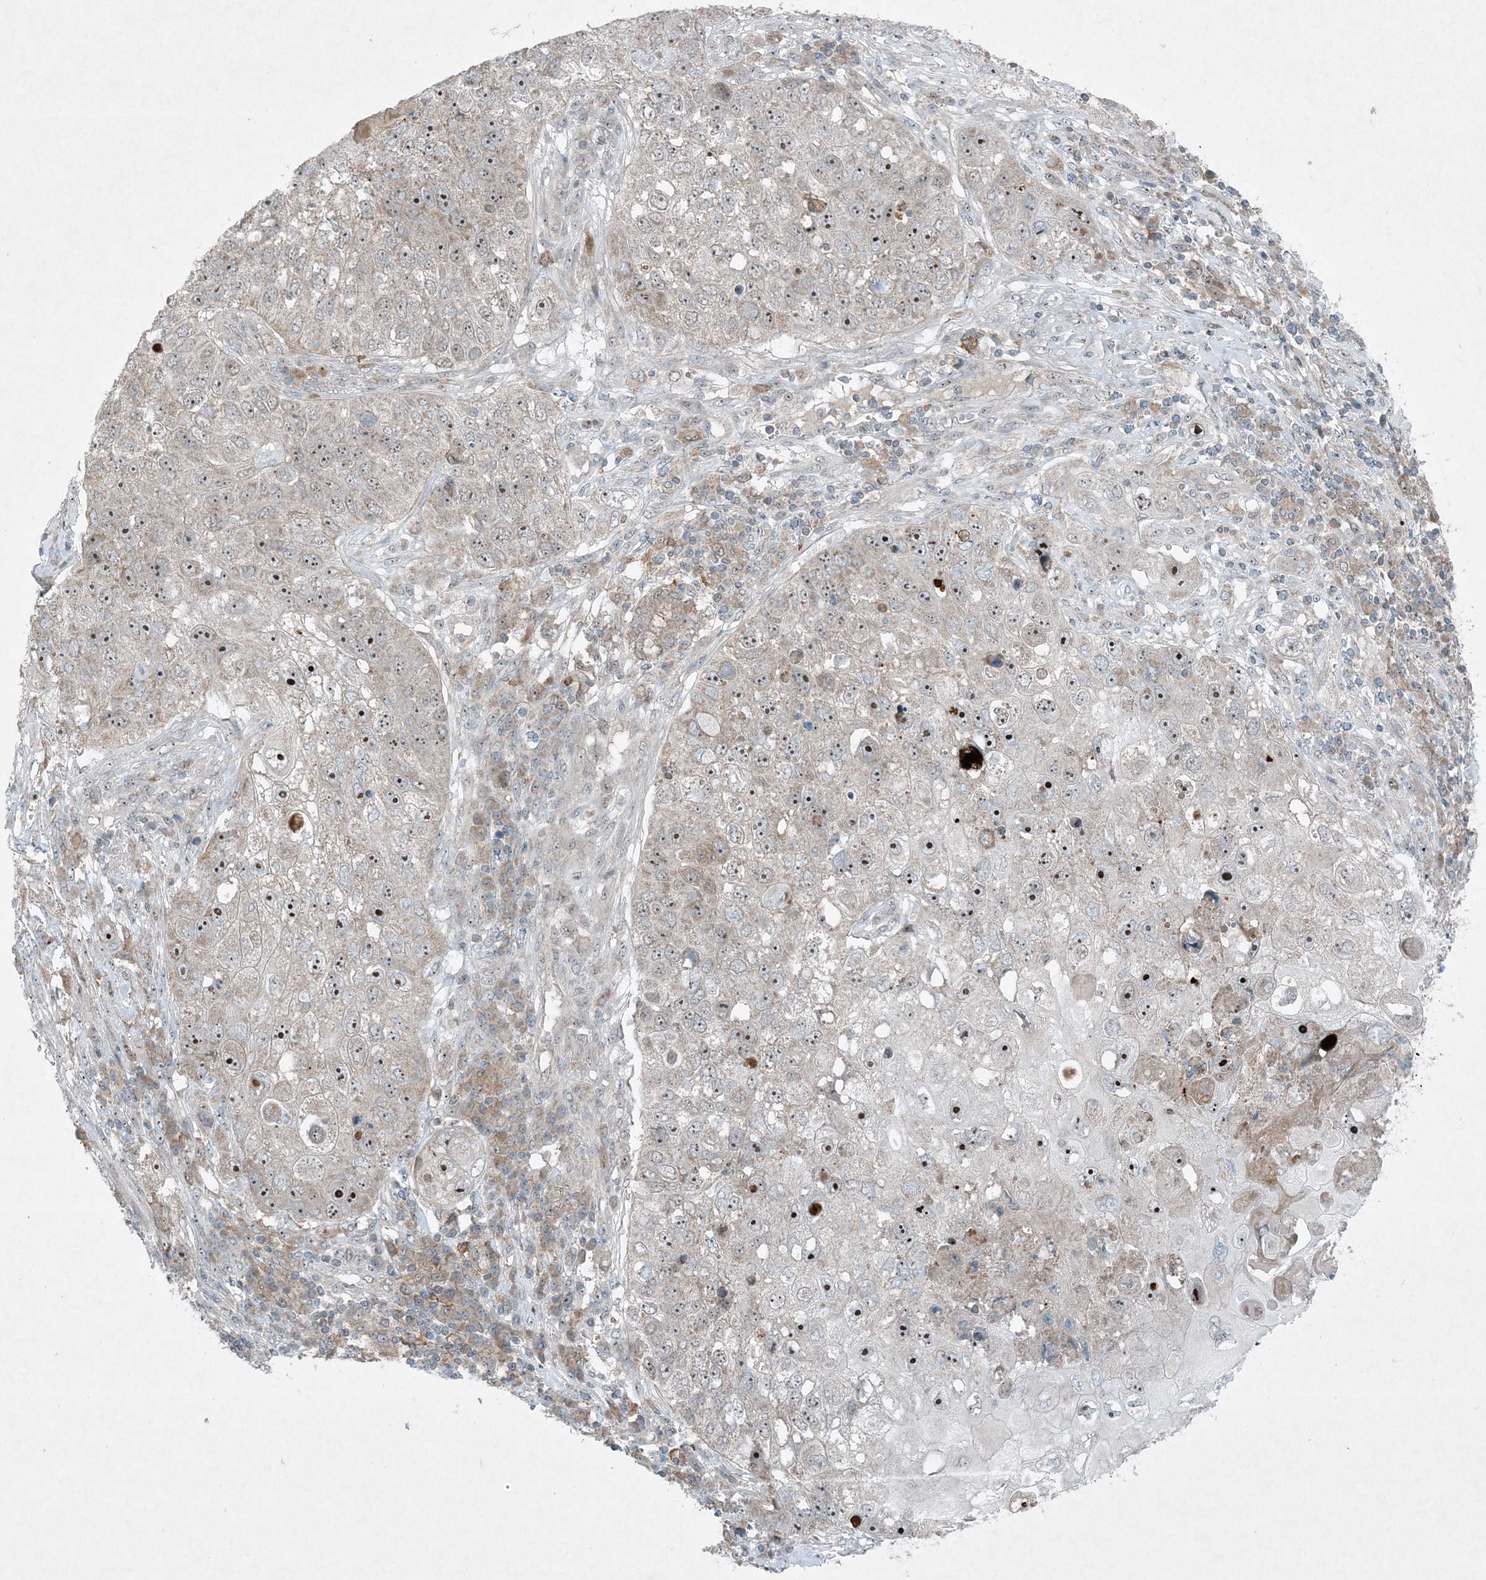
{"staining": {"intensity": "moderate", "quantity": "25%-75%", "location": "nuclear"}, "tissue": "lung cancer", "cell_type": "Tumor cells", "image_type": "cancer", "snomed": [{"axis": "morphology", "description": "Squamous cell carcinoma, NOS"}, {"axis": "topography", "description": "Lung"}], "caption": "This image reveals lung squamous cell carcinoma stained with IHC to label a protein in brown. The nuclear of tumor cells show moderate positivity for the protein. Nuclei are counter-stained blue.", "gene": "MITD1", "patient": {"sex": "male", "age": 61}}